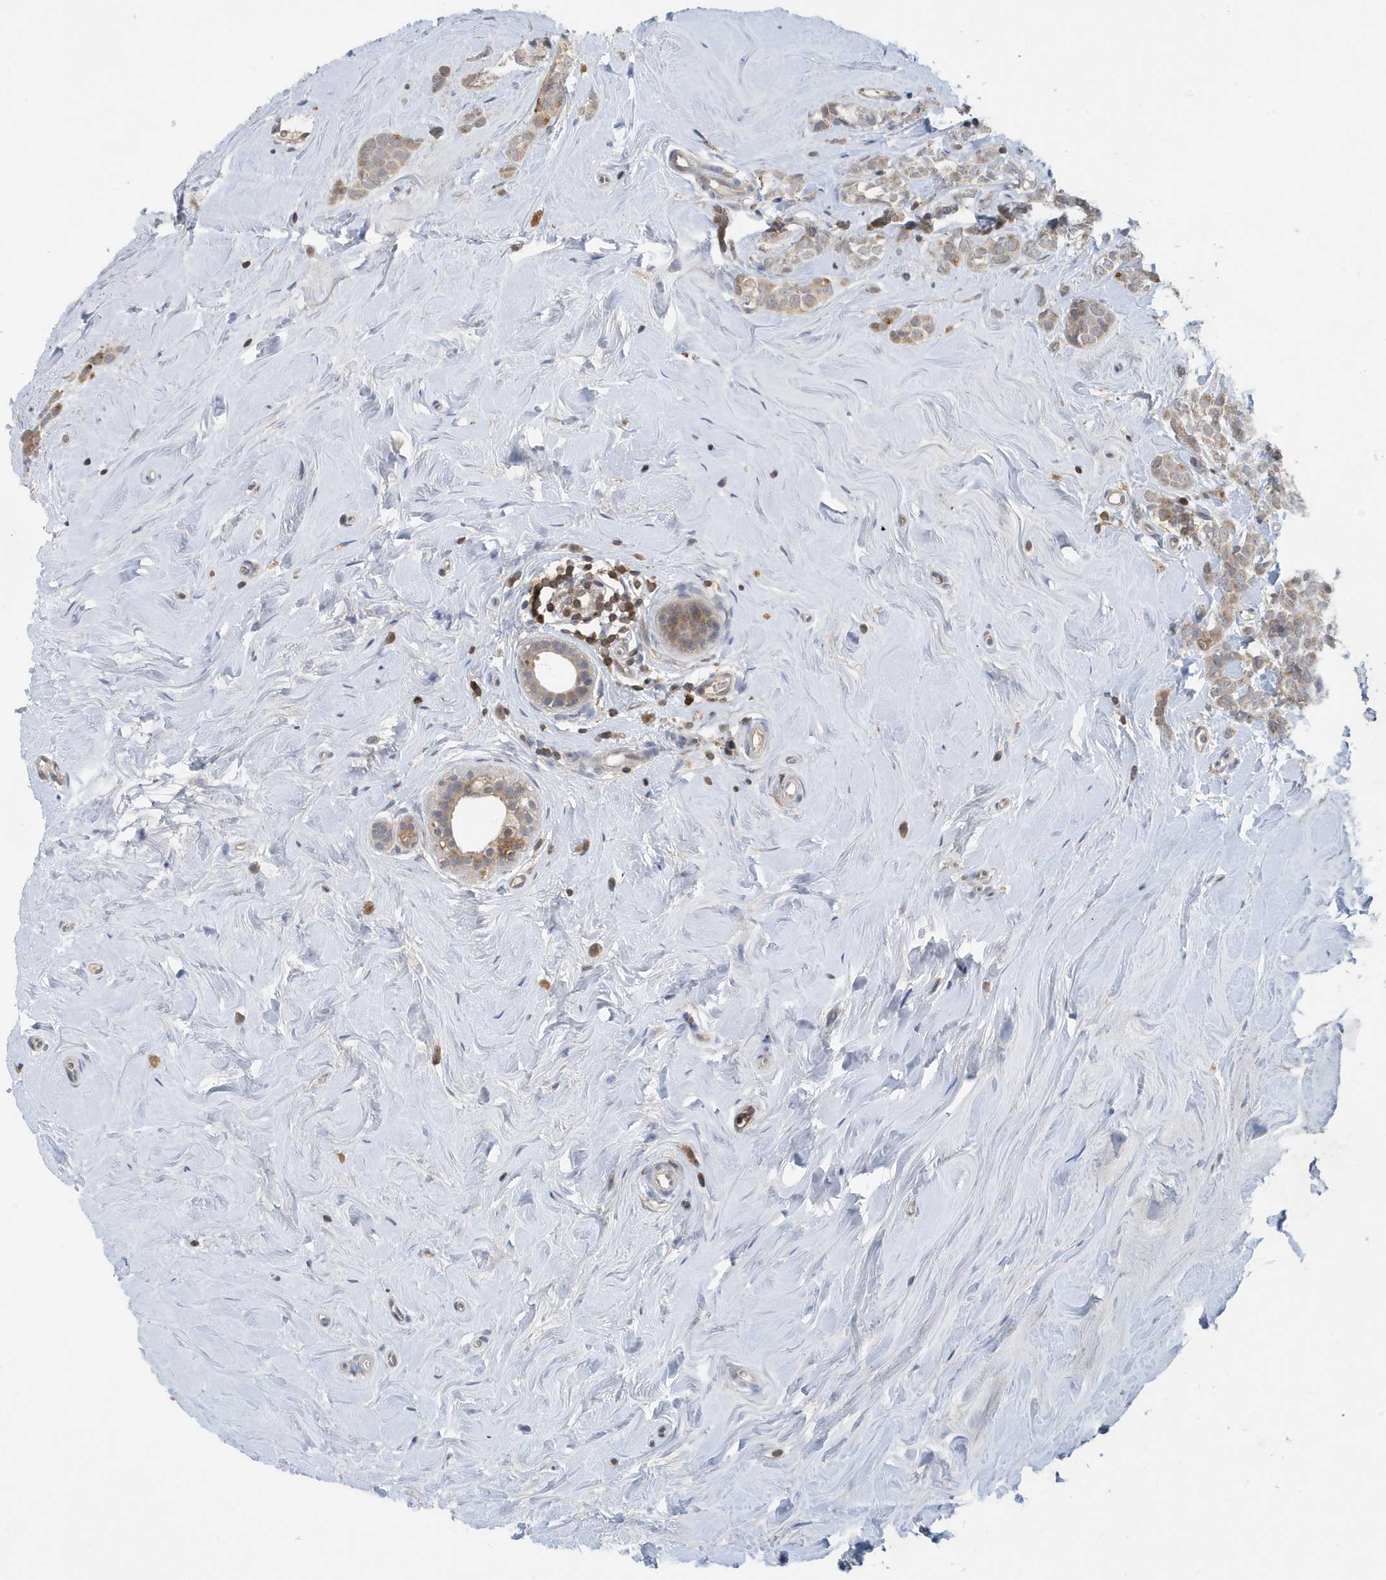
{"staining": {"intensity": "weak", "quantity": "25%-75%", "location": "cytoplasmic/membranous"}, "tissue": "breast cancer", "cell_type": "Tumor cells", "image_type": "cancer", "snomed": [{"axis": "morphology", "description": "Lobular carcinoma"}, {"axis": "topography", "description": "Breast"}], "caption": "Immunohistochemical staining of human lobular carcinoma (breast) demonstrates low levels of weak cytoplasmic/membranous protein expression in approximately 25%-75% of tumor cells. (DAB (3,3'-diaminobenzidine) IHC, brown staining for protein, blue staining for nuclei).", "gene": "NSUN3", "patient": {"sex": "female", "age": 47}}